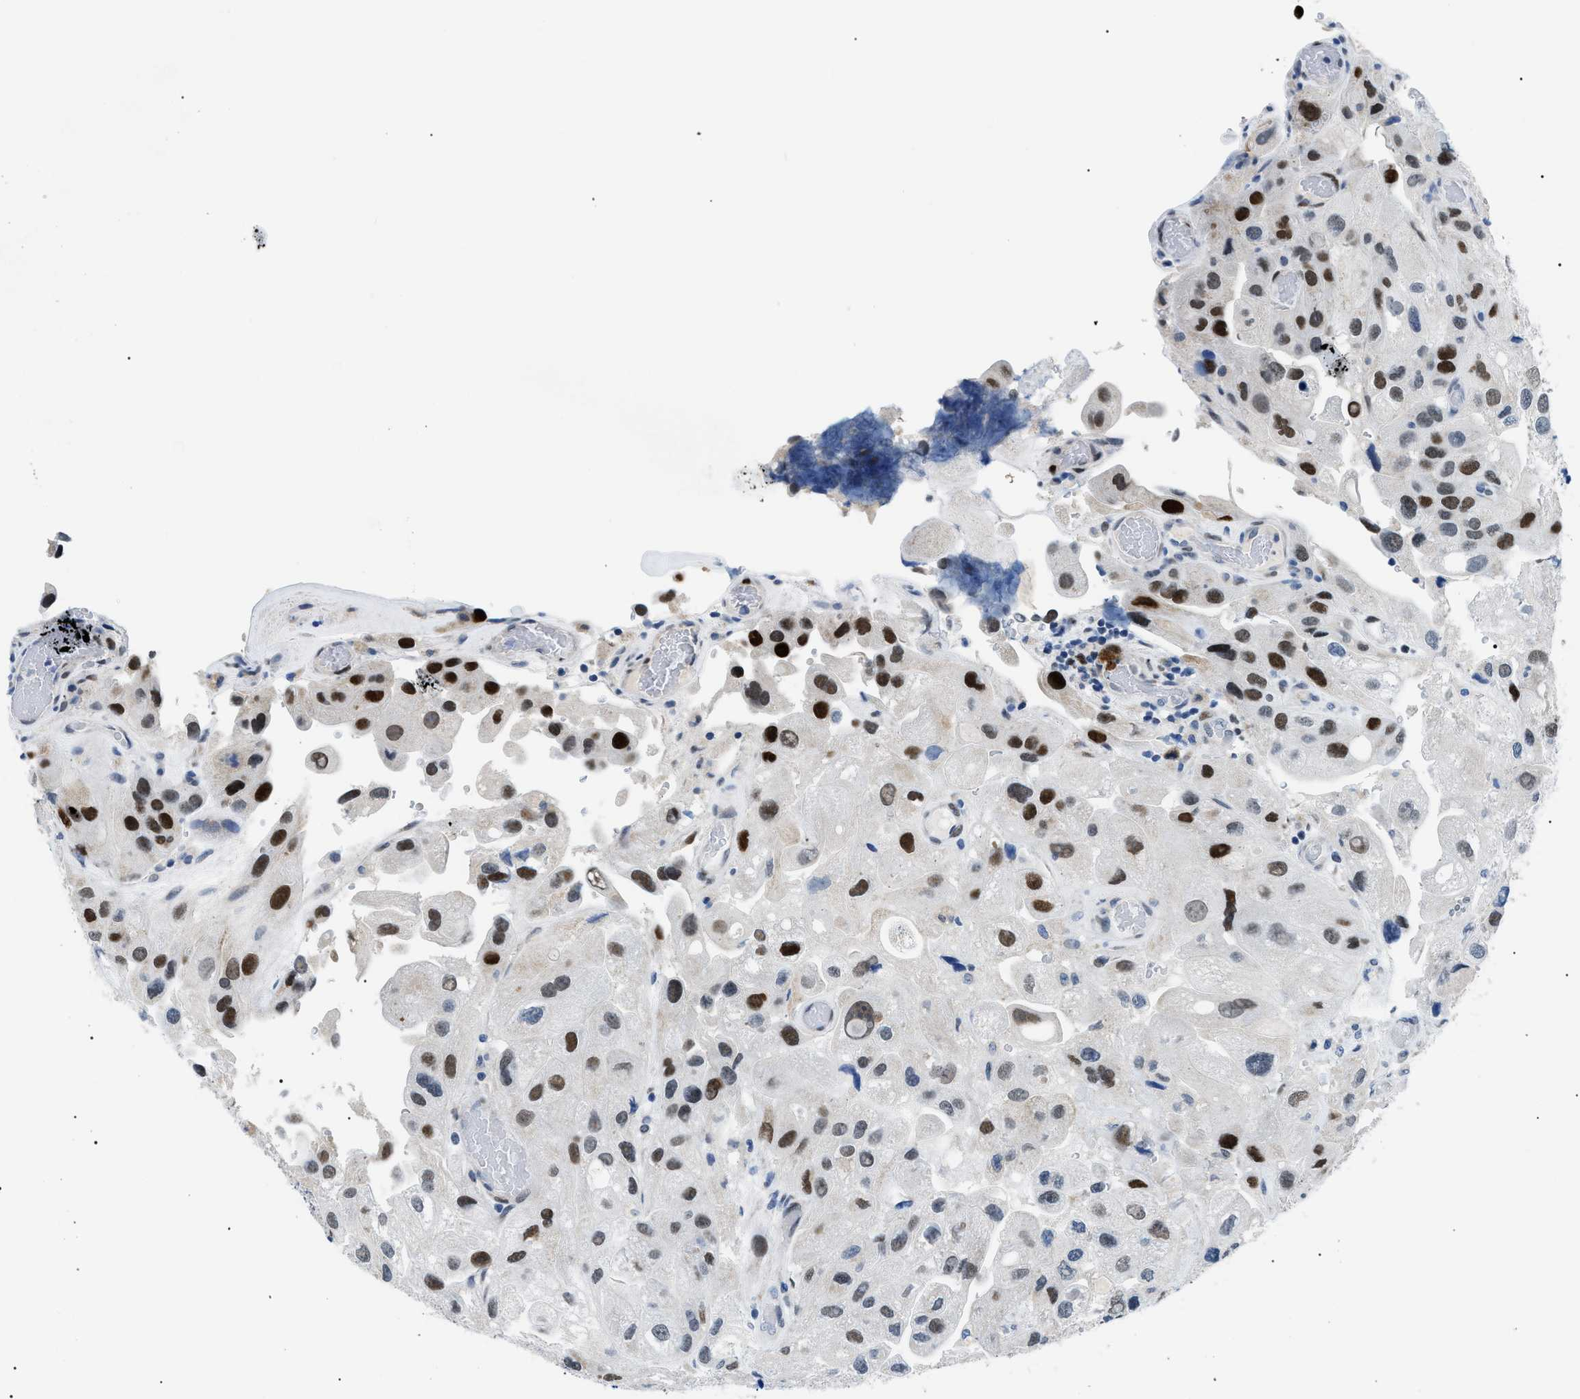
{"staining": {"intensity": "strong", "quantity": "25%-75%", "location": "nuclear"}, "tissue": "urothelial cancer", "cell_type": "Tumor cells", "image_type": "cancer", "snomed": [{"axis": "morphology", "description": "Urothelial carcinoma, High grade"}, {"axis": "topography", "description": "Urinary bladder"}], "caption": "Immunohistochemistry (IHC) micrograph of neoplastic tissue: urothelial cancer stained using immunohistochemistry (IHC) exhibits high levels of strong protein expression localized specifically in the nuclear of tumor cells, appearing as a nuclear brown color.", "gene": "SMARCC1", "patient": {"sex": "female", "age": 64}}